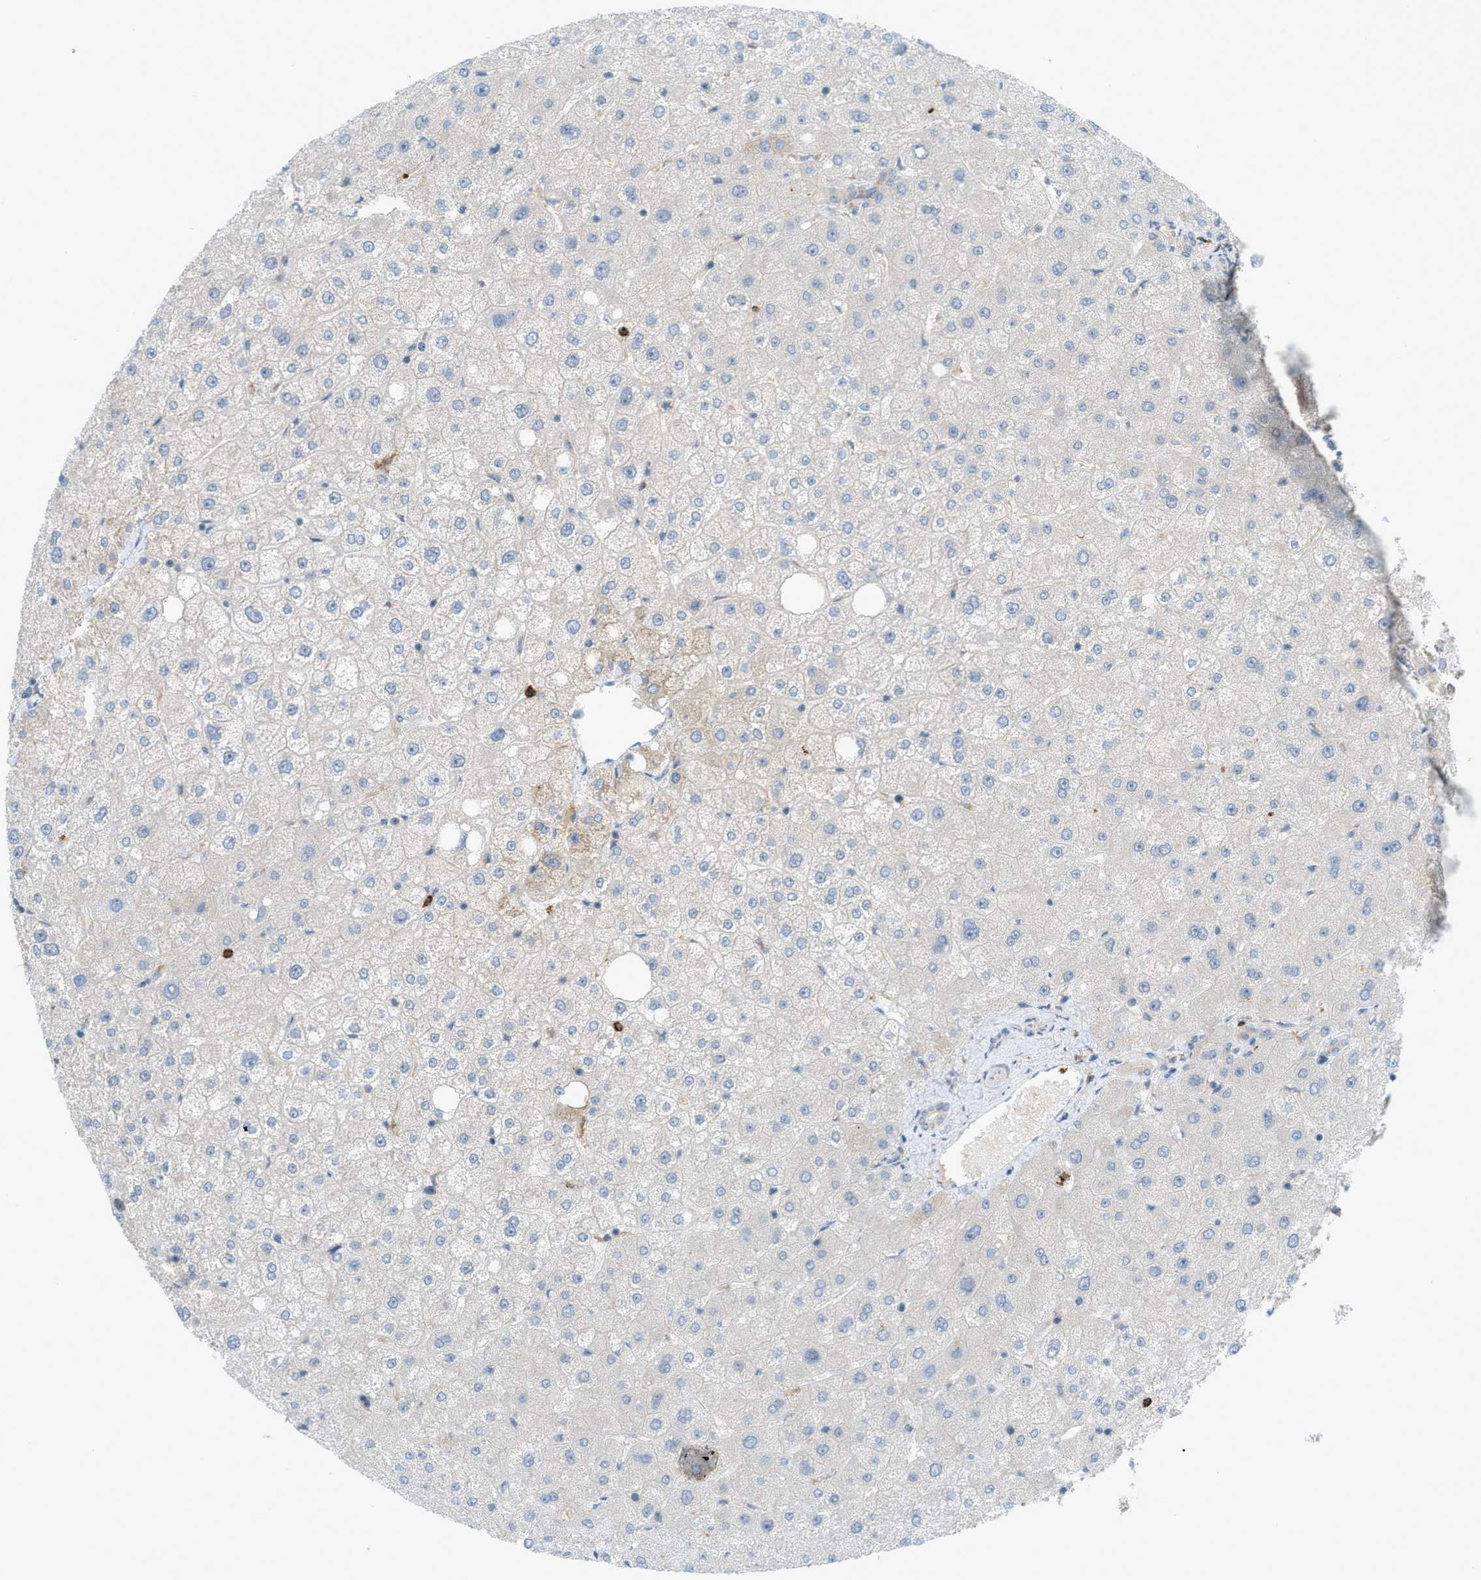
{"staining": {"intensity": "negative", "quantity": "none", "location": "none"}, "tissue": "liver", "cell_type": "Cholangiocytes", "image_type": "normal", "snomed": [{"axis": "morphology", "description": "Normal tissue, NOS"}, {"axis": "topography", "description": "Liver"}], "caption": "Cholangiocytes show no significant positivity in unremarkable liver. (DAB (3,3'-diaminobenzidine) IHC with hematoxylin counter stain).", "gene": "DYRK1A", "patient": {"sex": "male", "age": 73}}